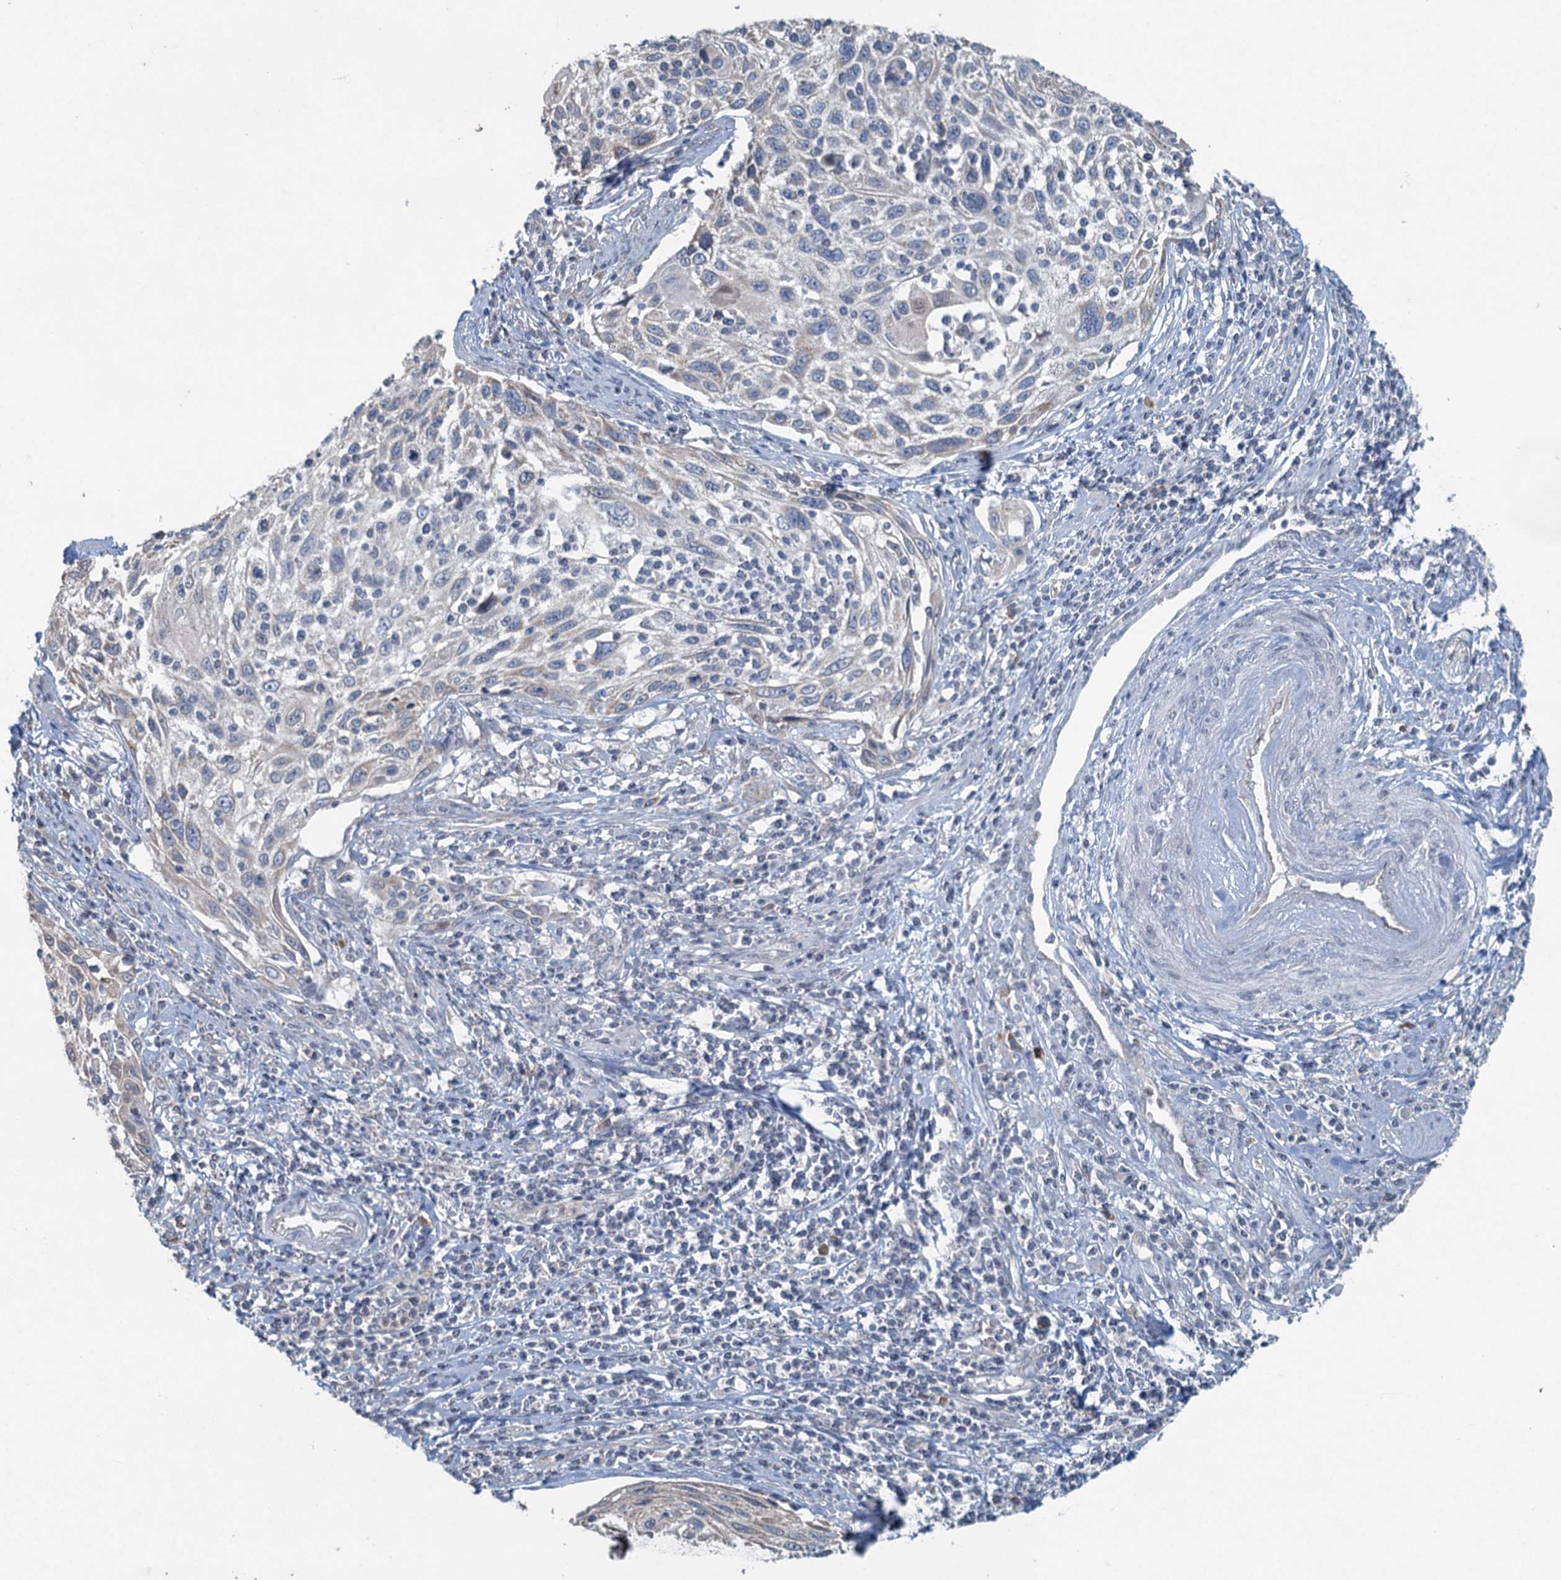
{"staining": {"intensity": "negative", "quantity": "none", "location": "none"}, "tissue": "cervical cancer", "cell_type": "Tumor cells", "image_type": "cancer", "snomed": [{"axis": "morphology", "description": "Squamous cell carcinoma, NOS"}, {"axis": "topography", "description": "Cervix"}], "caption": "This is an immunohistochemistry (IHC) image of human cervical cancer. There is no staining in tumor cells.", "gene": "TEX35", "patient": {"sex": "female", "age": 70}}